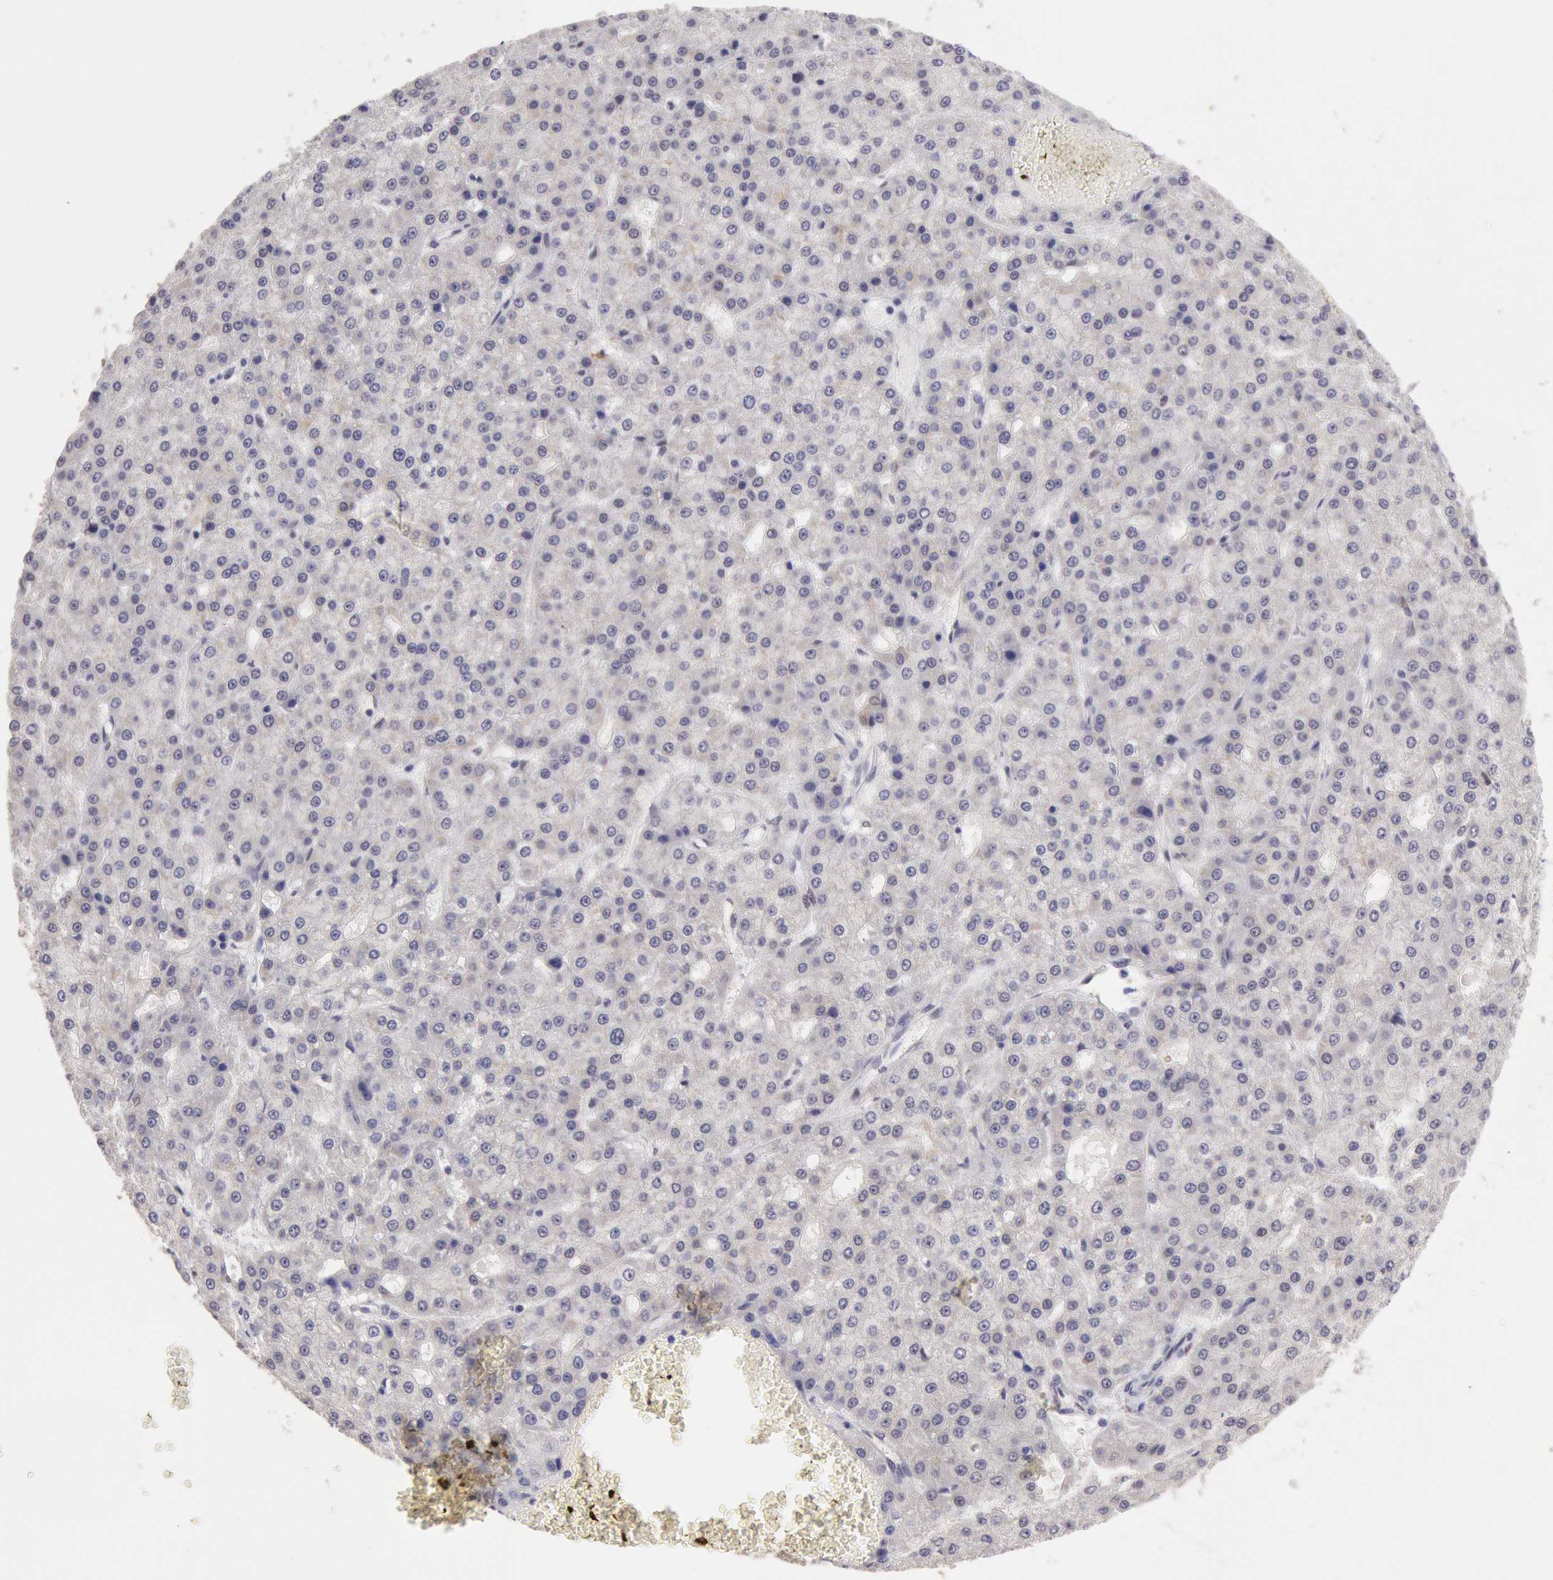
{"staining": {"intensity": "moderate", "quantity": "25%-75%", "location": "nuclear"}, "tissue": "liver cancer", "cell_type": "Tumor cells", "image_type": "cancer", "snomed": [{"axis": "morphology", "description": "Carcinoma, Hepatocellular, NOS"}, {"axis": "topography", "description": "Liver"}], "caption": "Moderate nuclear expression is appreciated in about 25%-75% of tumor cells in liver hepatocellular carcinoma. (IHC, brightfield microscopy, high magnification).", "gene": "CDKN2B", "patient": {"sex": "male", "age": 47}}